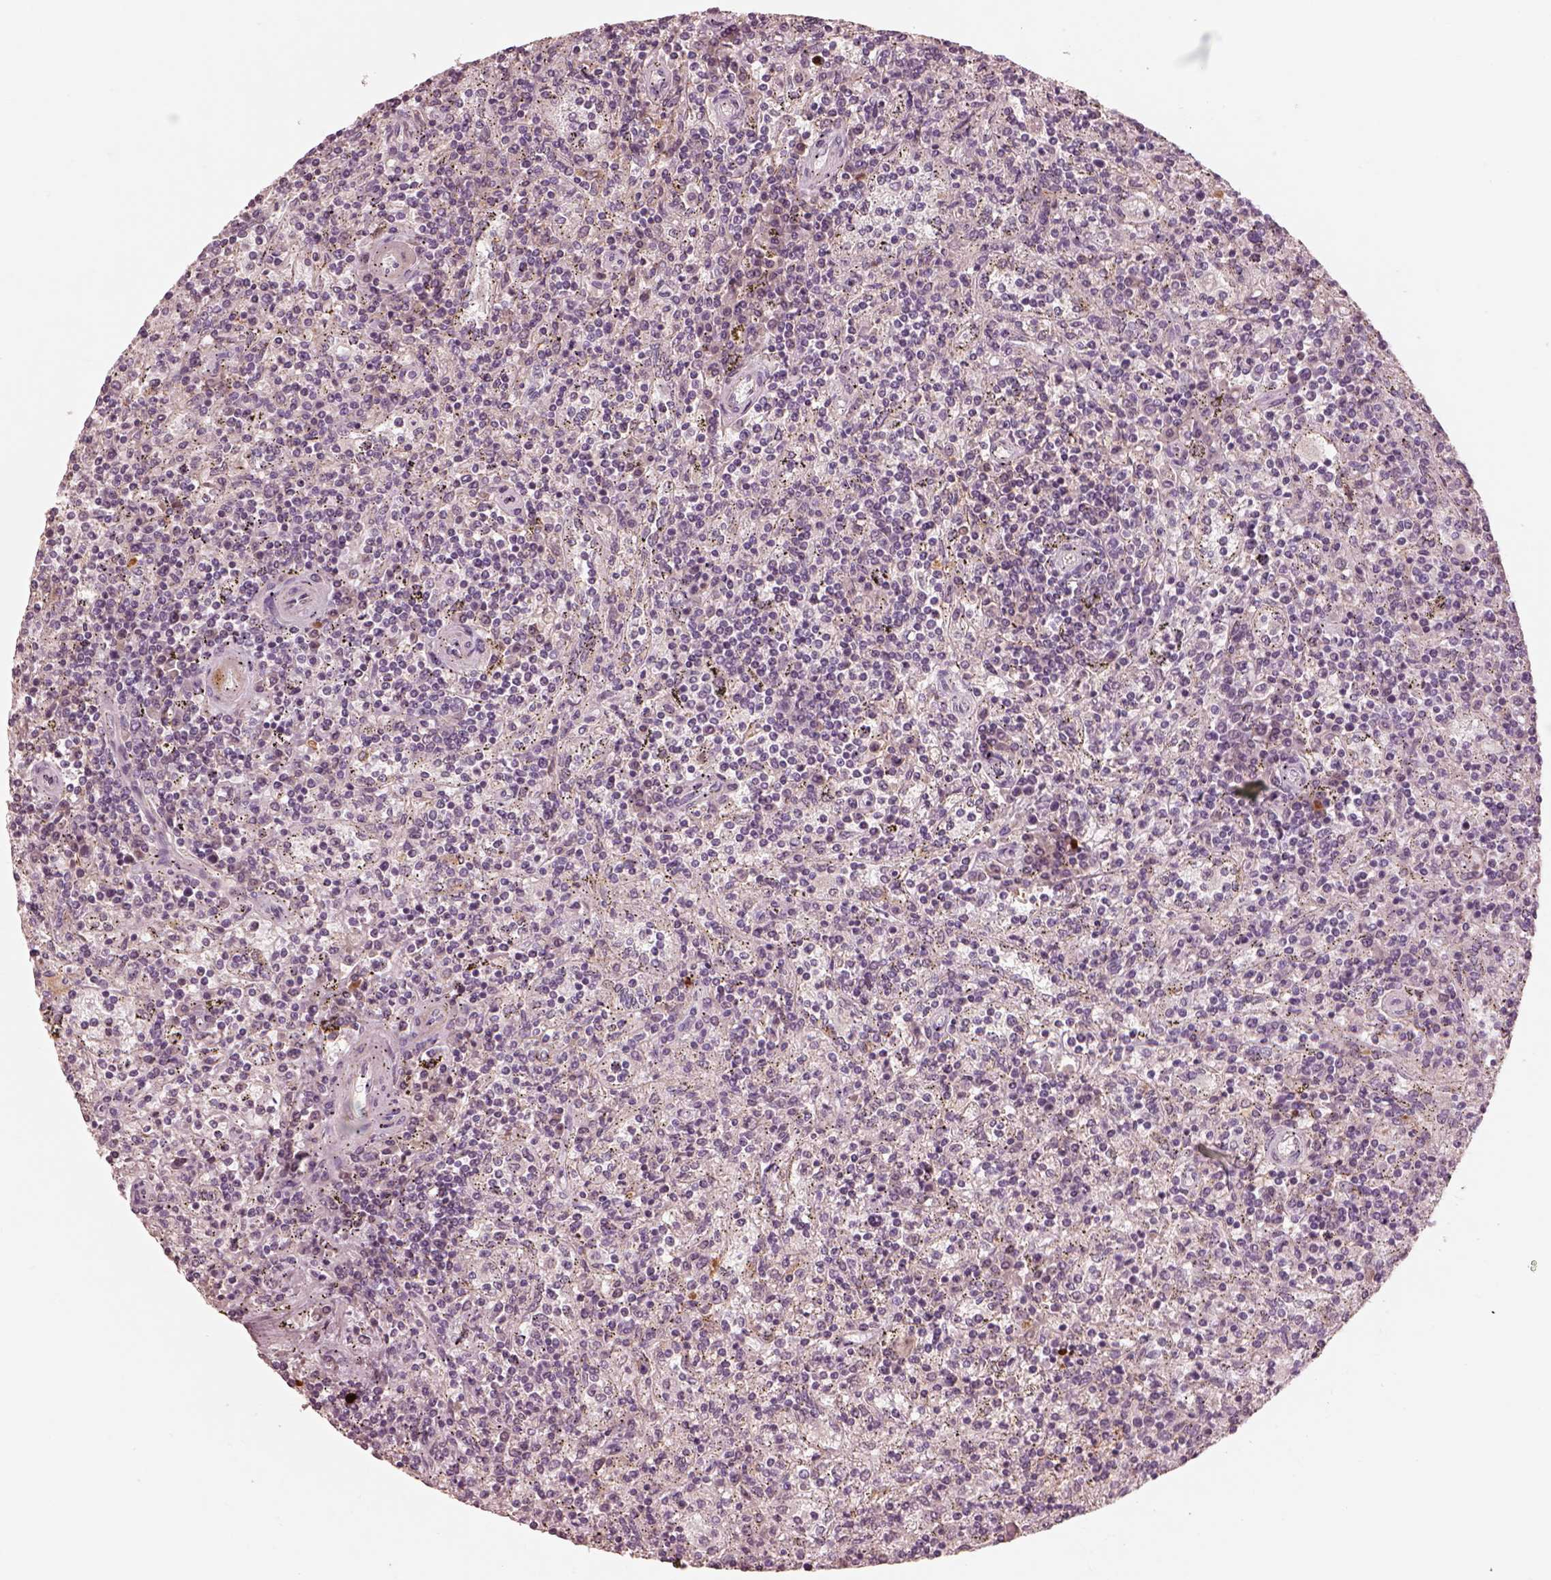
{"staining": {"intensity": "negative", "quantity": "none", "location": "none"}, "tissue": "lymphoma", "cell_type": "Tumor cells", "image_type": "cancer", "snomed": [{"axis": "morphology", "description": "Malignant lymphoma, non-Hodgkin's type, Low grade"}, {"axis": "topography", "description": "Spleen"}], "caption": "Immunohistochemistry (IHC) of human malignant lymphoma, non-Hodgkin's type (low-grade) displays no positivity in tumor cells.", "gene": "KCNA2", "patient": {"sex": "male", "age": 62}}